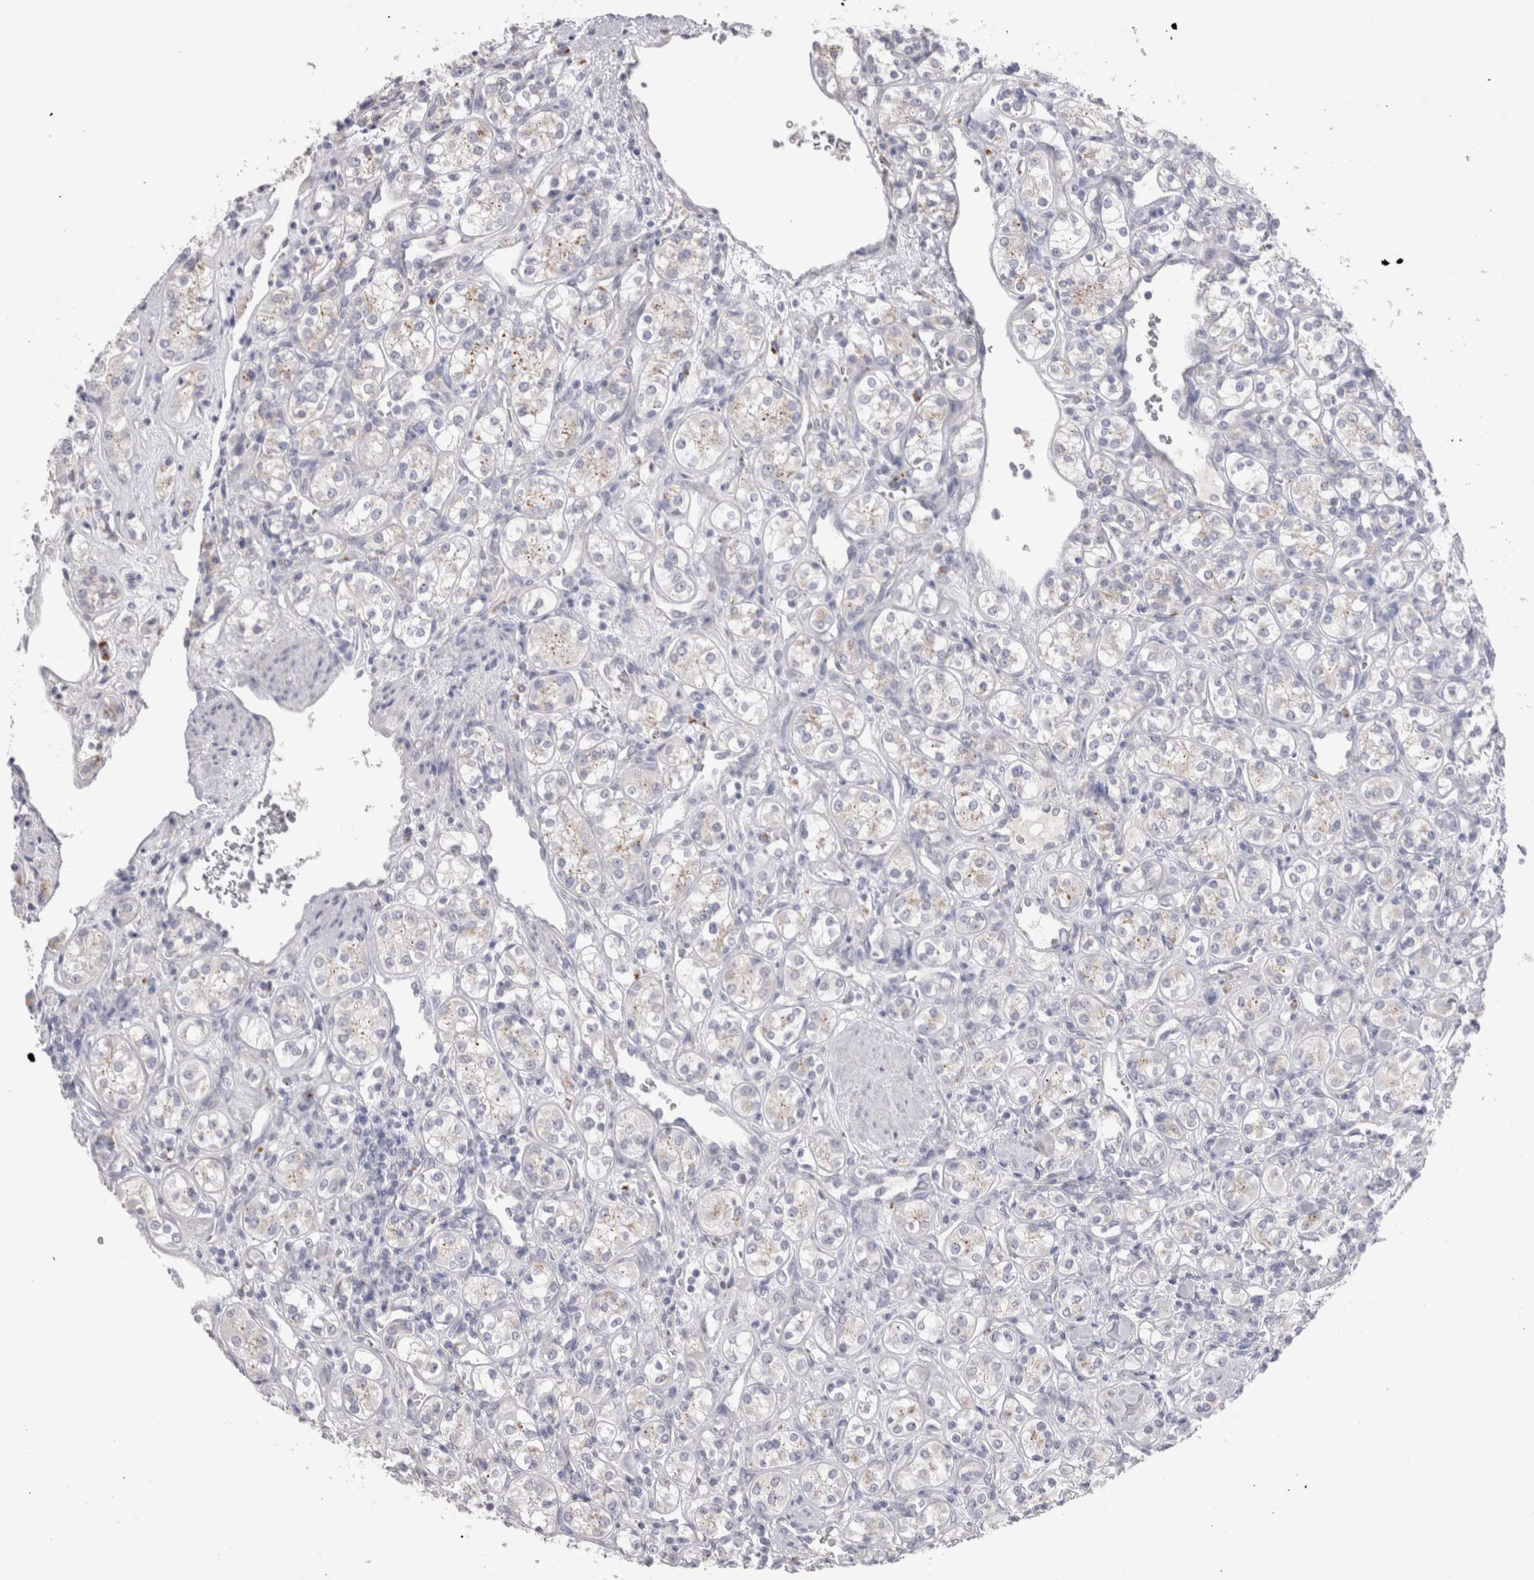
{"staining": {"intensity": "negative", "quantity": "none", "location": "none"}, "tissue": "renal cancer", "cell_type": "Tumor cells", "image_type": "cancer", "snomed": [{"axis": "morphology", "description": "Adenocarcinoma, NOS"}, {"axis": "topography", "description": "Kidney"}], "caption": "Micrograph shows no significant protein positivity in tumor cells of renal adenocarcinoma. (DAB immunohistochemistry (IHC), high magnification).", "gene": "EPDR1", "patient": {"sex": "male", "age": 77}}